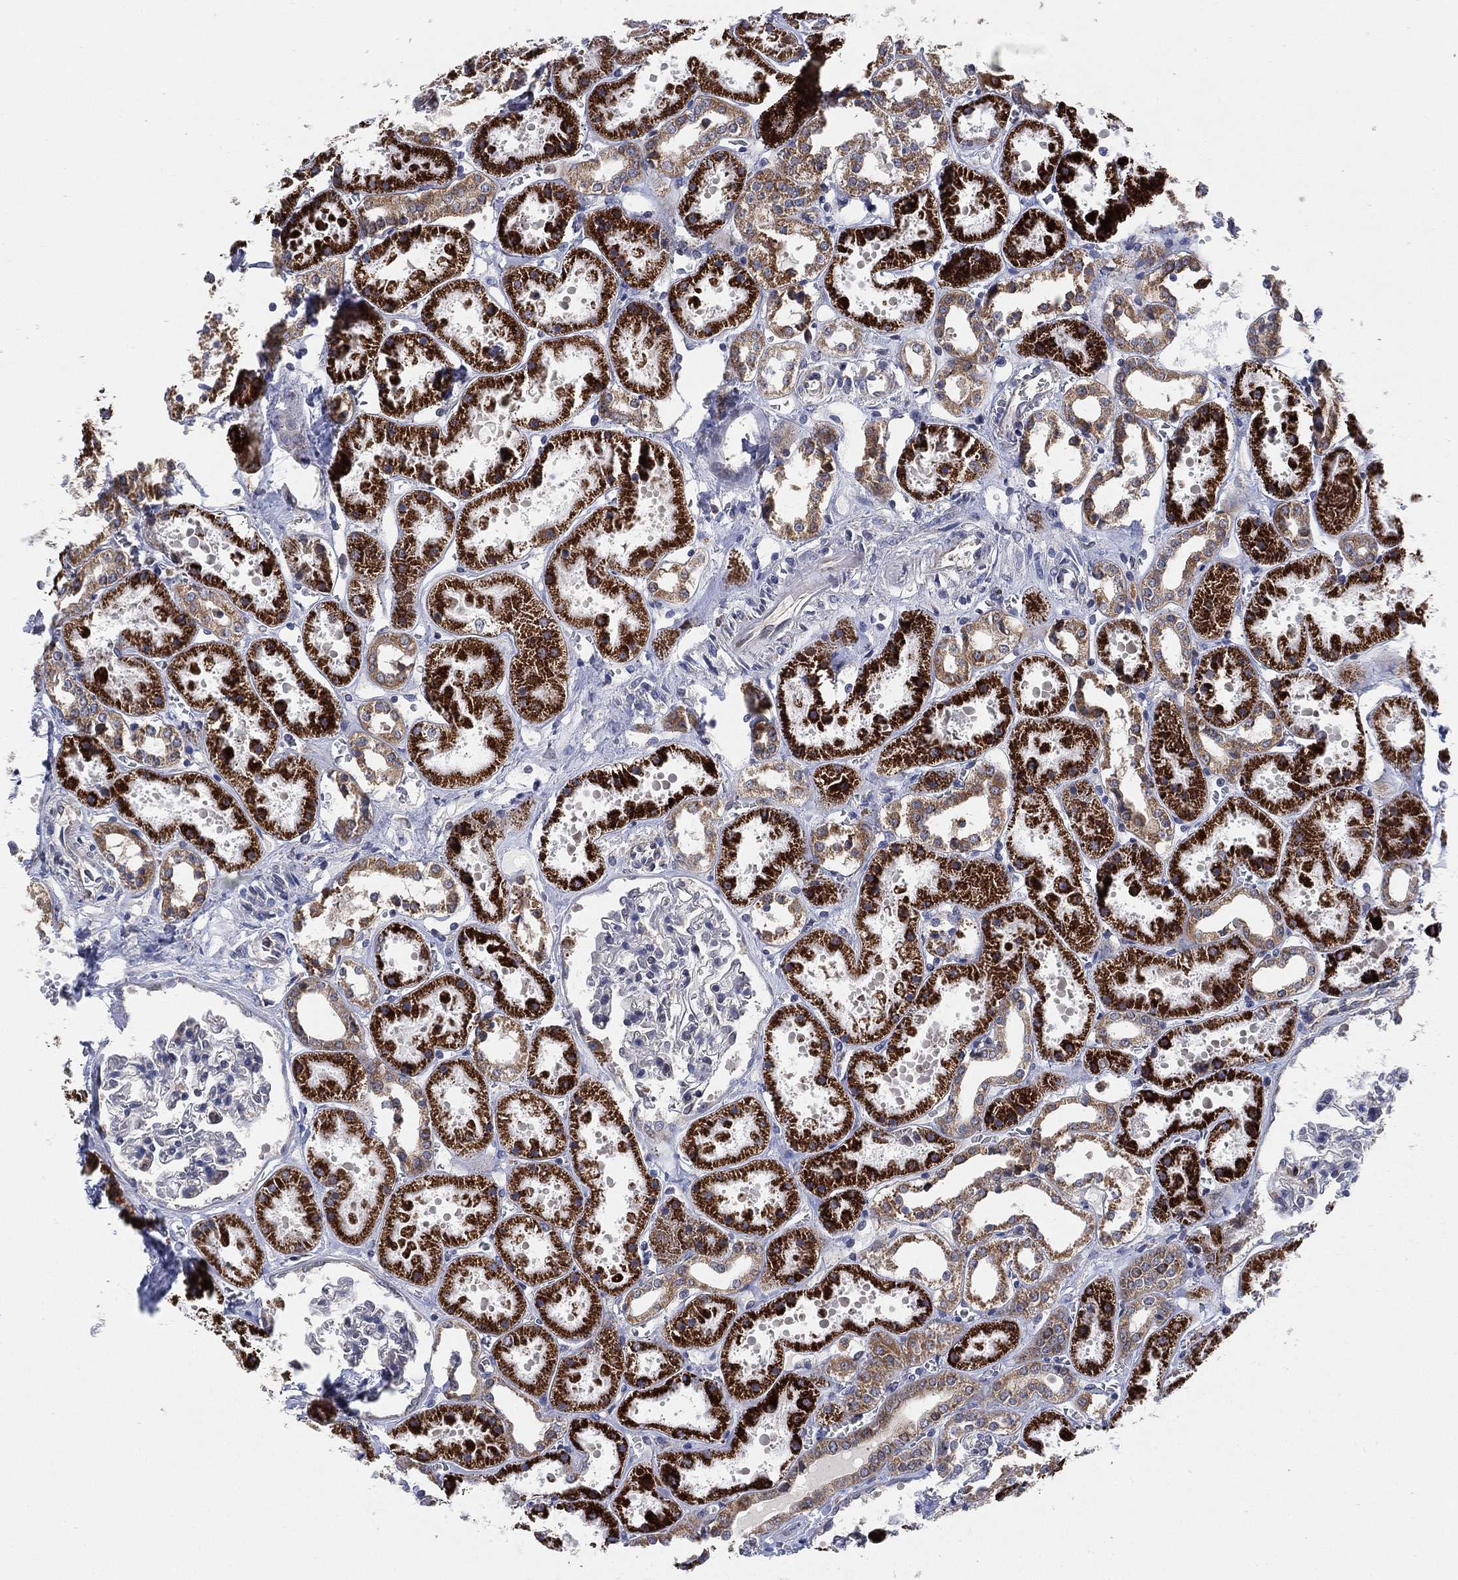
{"staining": {"intensity": "negative", "quantity": "none", "location": "none"}, "tissue": "kidney", "cell_type": "Cells in glomeruli", "image_type": "normal", "snomed": [{"axis": "morphology", "description": "Normal tissue, NOS"}, {"axis": "topography", "description": "Kidney"}], "caption": "A histopathology image of human kidney is negative for staining in cells in glomeruli. (Stains: DAB immunohistochemistry (IHC) with hematoxylin counter stain, Microscopy: brightfield microscopy at high magnification).", "gene": "FES", "patient": {"sex": "female", "age": 41}}